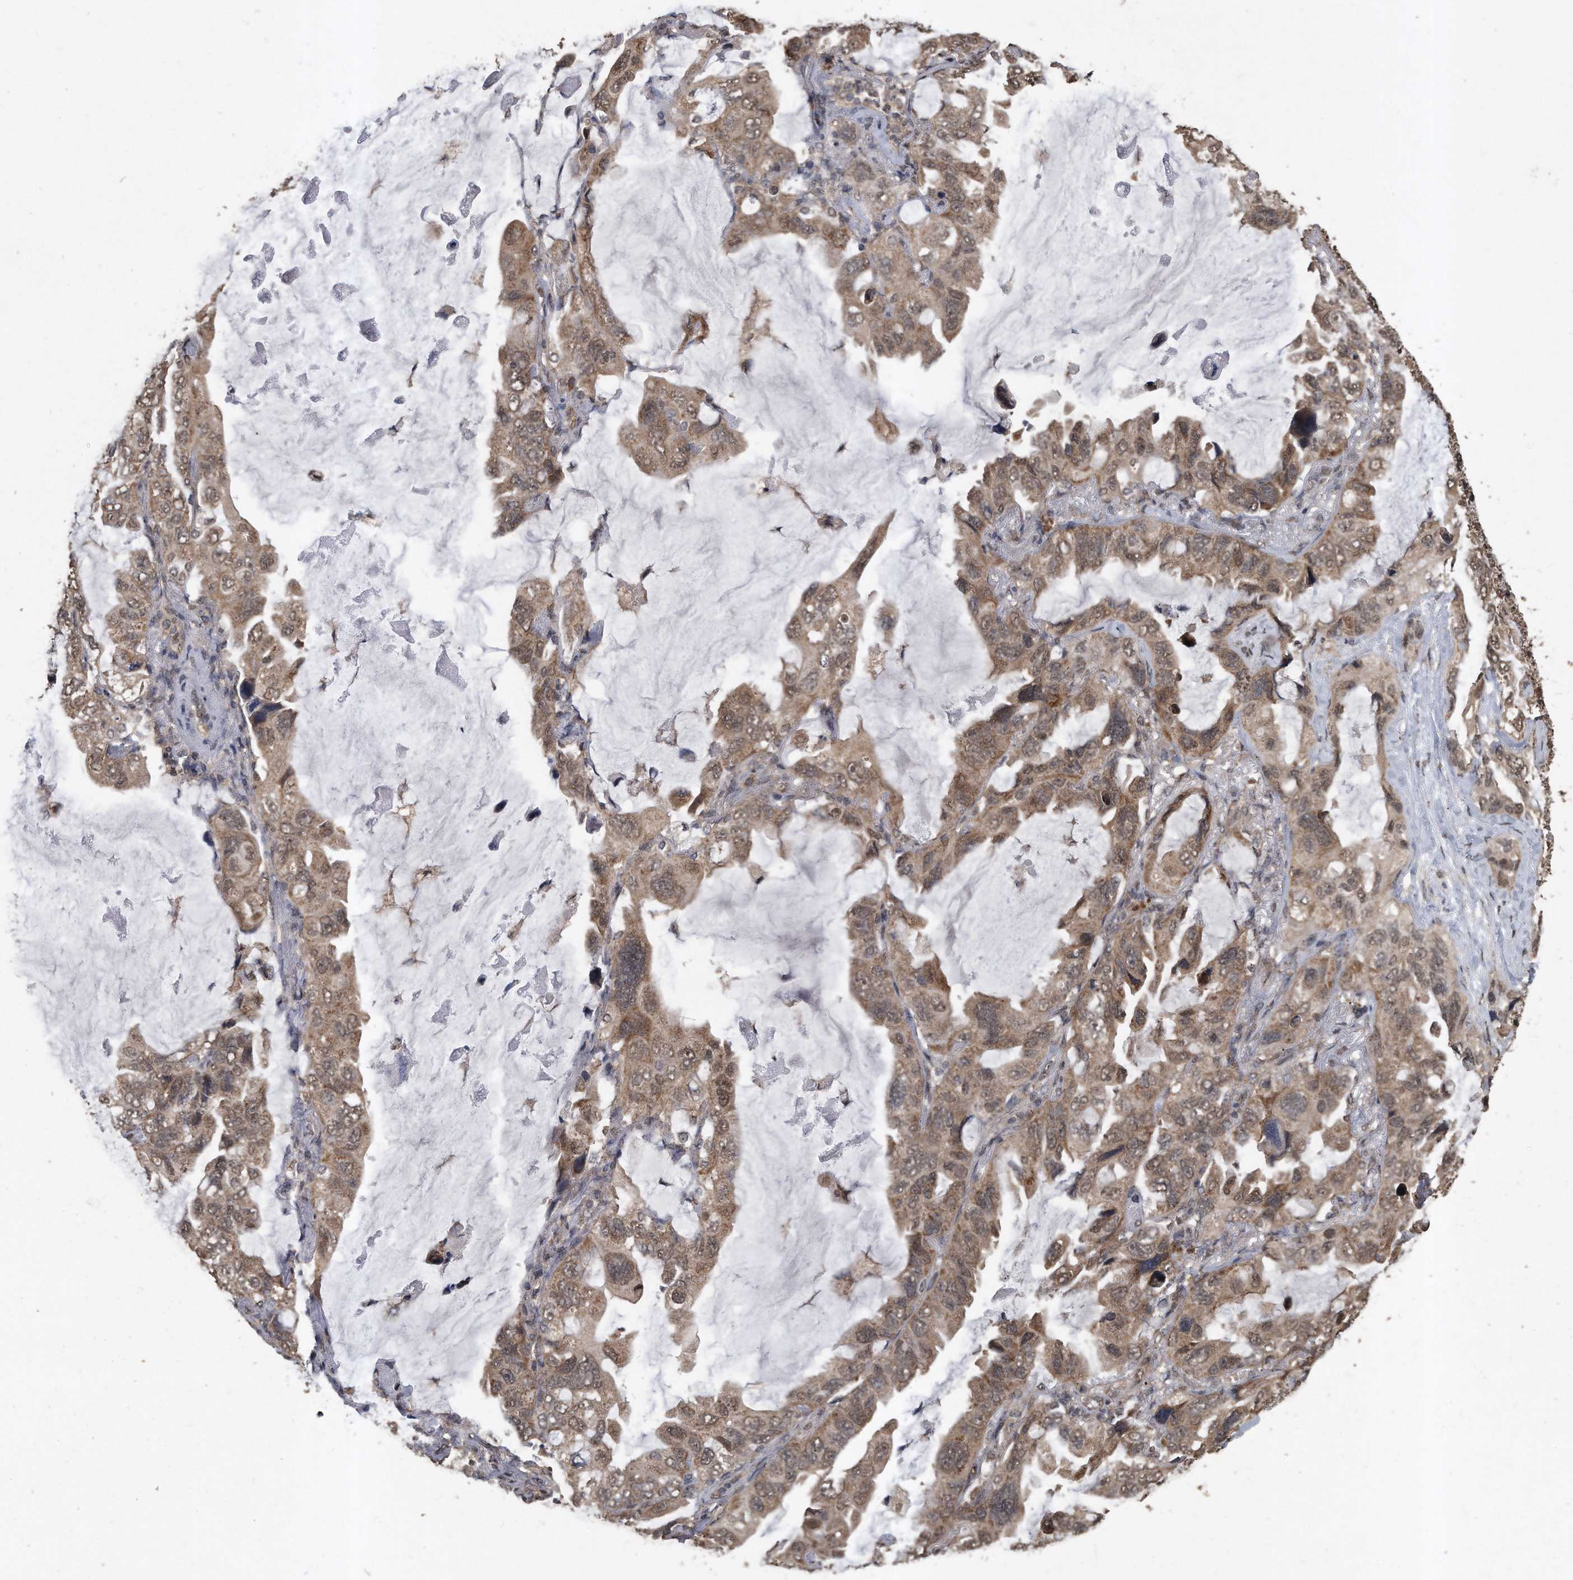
{"staining": {"intensity": "weak", "quantity": ">75%", "location": "cytoplasmic/membranous"}, "tissue": "lung cancer", "cell_type": "Tumor cells", "image_type": "cancer", "snomed": [{"axis": "morphology", "description": "Squamous cell carcinoma, NOS"}, {"axis": "topography", "description": "Lung"}], "caption": "High-power microscopy captured an IHC histopathology image of lung cancer, revealing weak cytoplasmic/membranous staining in approximately >75% of tumor cells. Immunohistochemistry stains the protein in brown and the nuclei are stained blue.", "gene": "CRYZL1", "patient": {"sex": "female", "age": 73}}